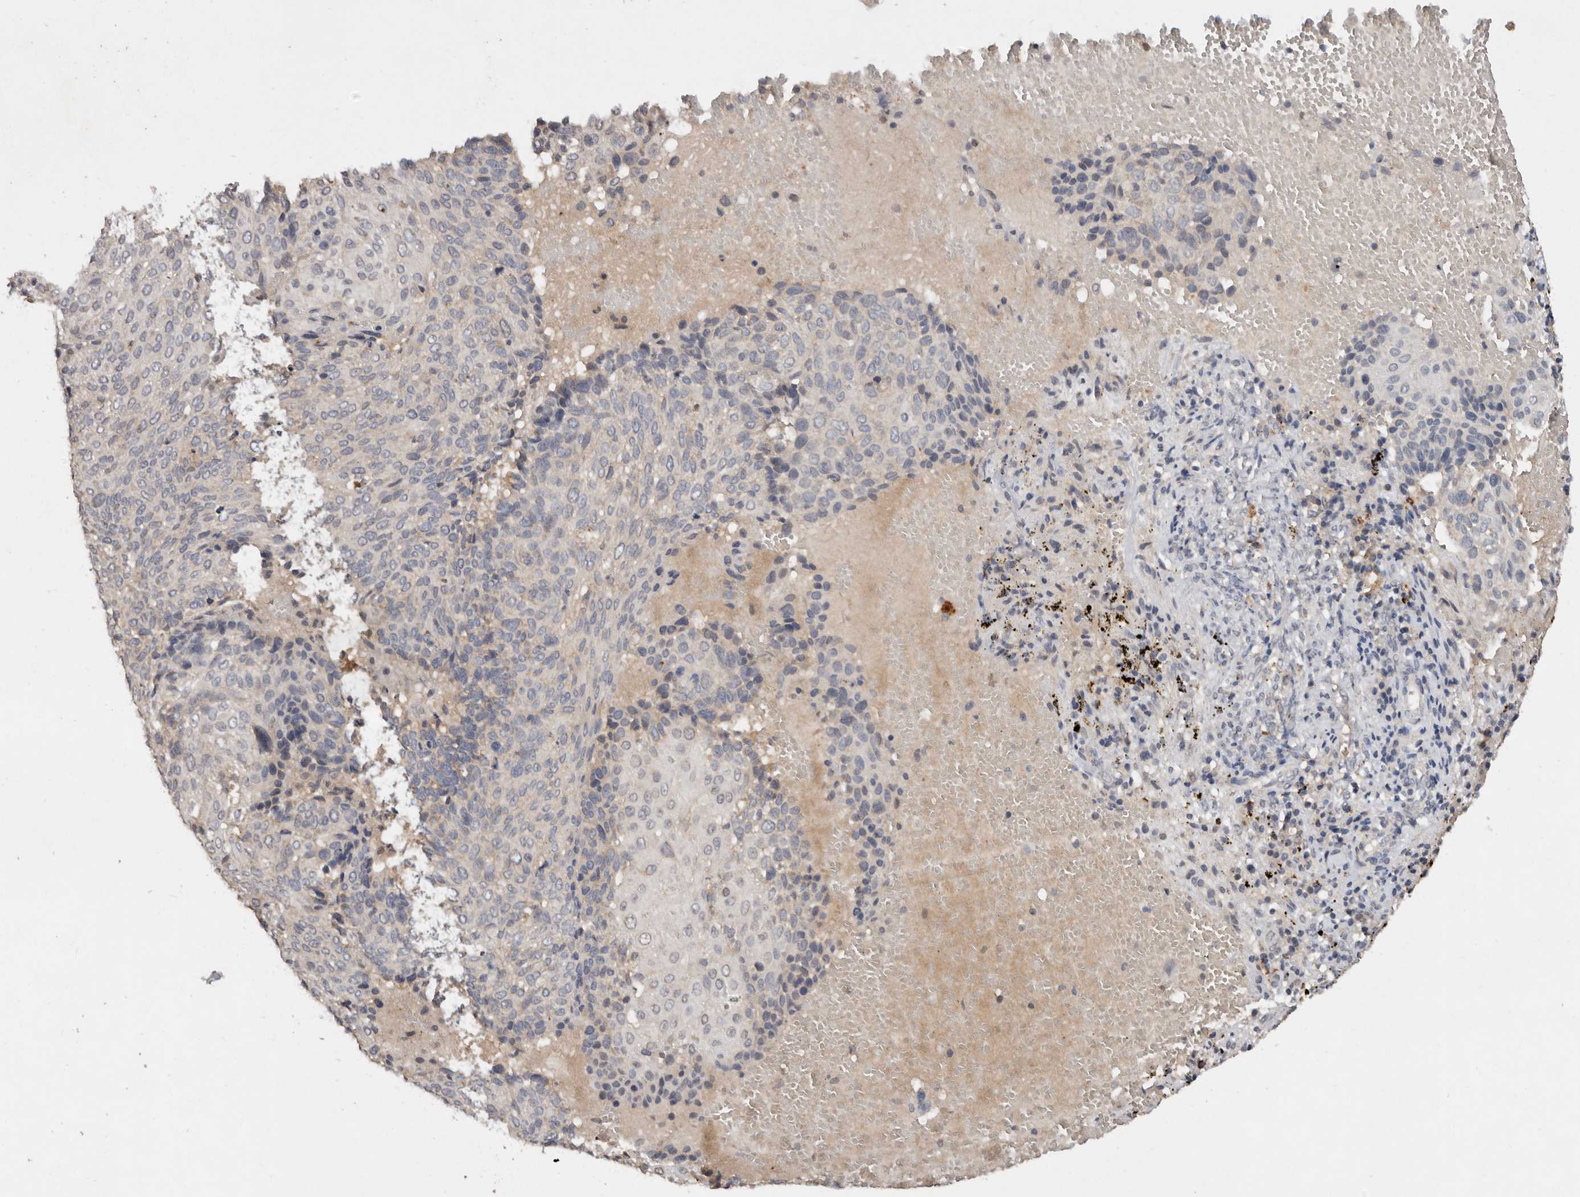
{"staining": {"intensity": "negative", "quantity": "none", "location": "none"}, "tissue": "cervical cancer", "cell_type": "Tumor cells", "image_type": "cancer", "snomed": [{"axis": "morphology", "description": "Squamous cell carcinoma, NOS"}, {"axis": "topography", "description": "Cervix"}], "caption": "Micrograph shows no significant protein expression in tumor cells of cervical cancer (squamous cell carcinoma). (DAB (3,3'-diaminobenzidine) immunohistochemistry with hematoxylin counter stain).", "gene": "EDEM1", "patient": {"sex": "female", "age": 74}}